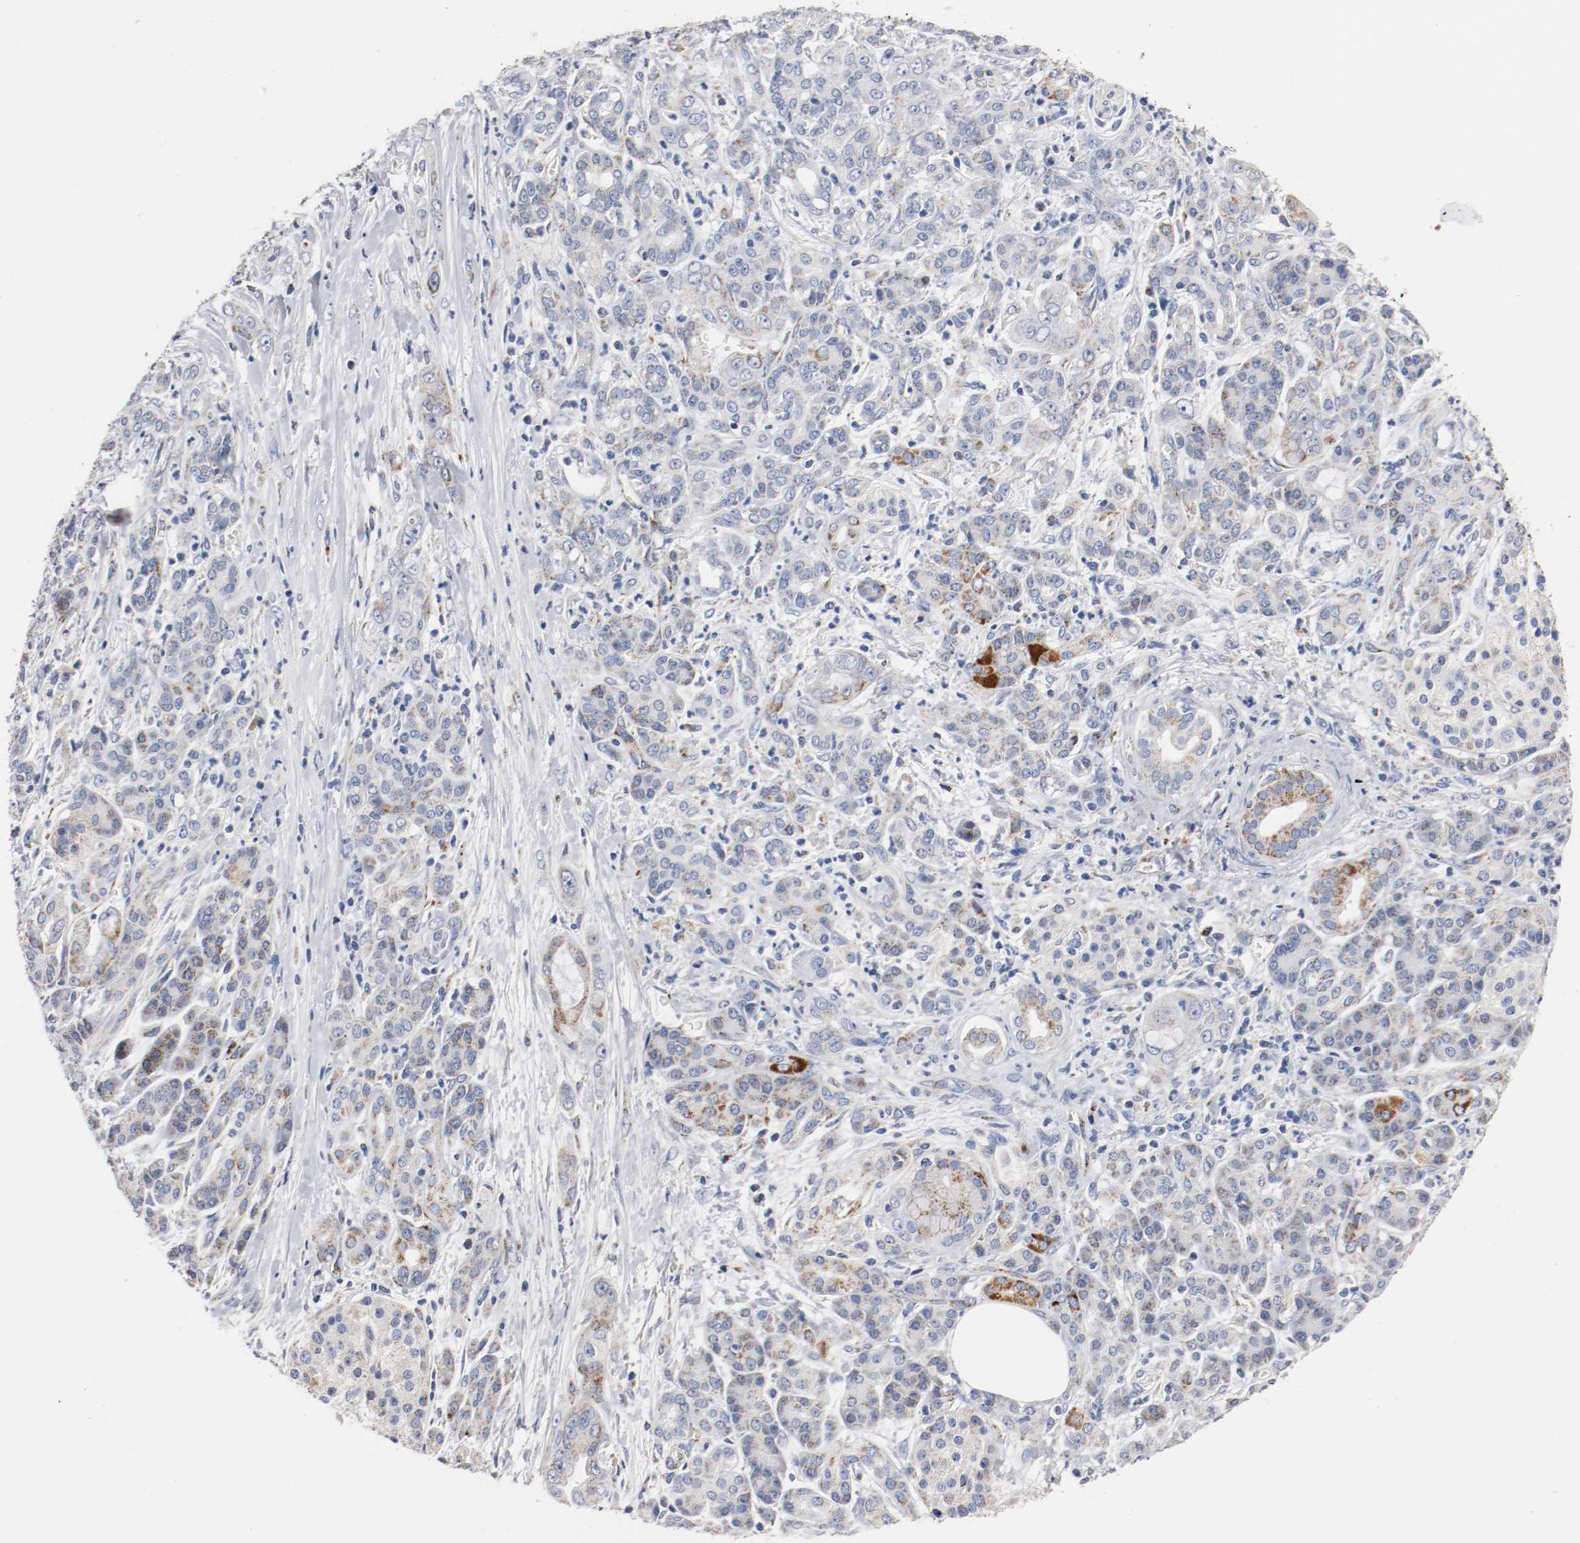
{"staining": {"intensity": "strong", "quantity": "25%-75%", "location": "cytoplasmic/membranous"}, "tissue": "pancreatic cancer", "cell_type": "Tumor cells", "image_type": "cancer", "snomed": [{"axis": "morphology", "description": "Adenocarcinoma, NOS"}, {"axis": "topography", "description": "Pancreas"}], "caption": "A micrograph of adenocarcinoma (pancreatic) stained for a protein reveals strong cytoplasmic/membranous brown staining in tumor cells. (DAB (3,3'-diaminobenzidine) IHC, brown staining for protein, blue staining for nuclei).", "gene": "TUBD1", "patient": {"sex": "male", "age": 59}}